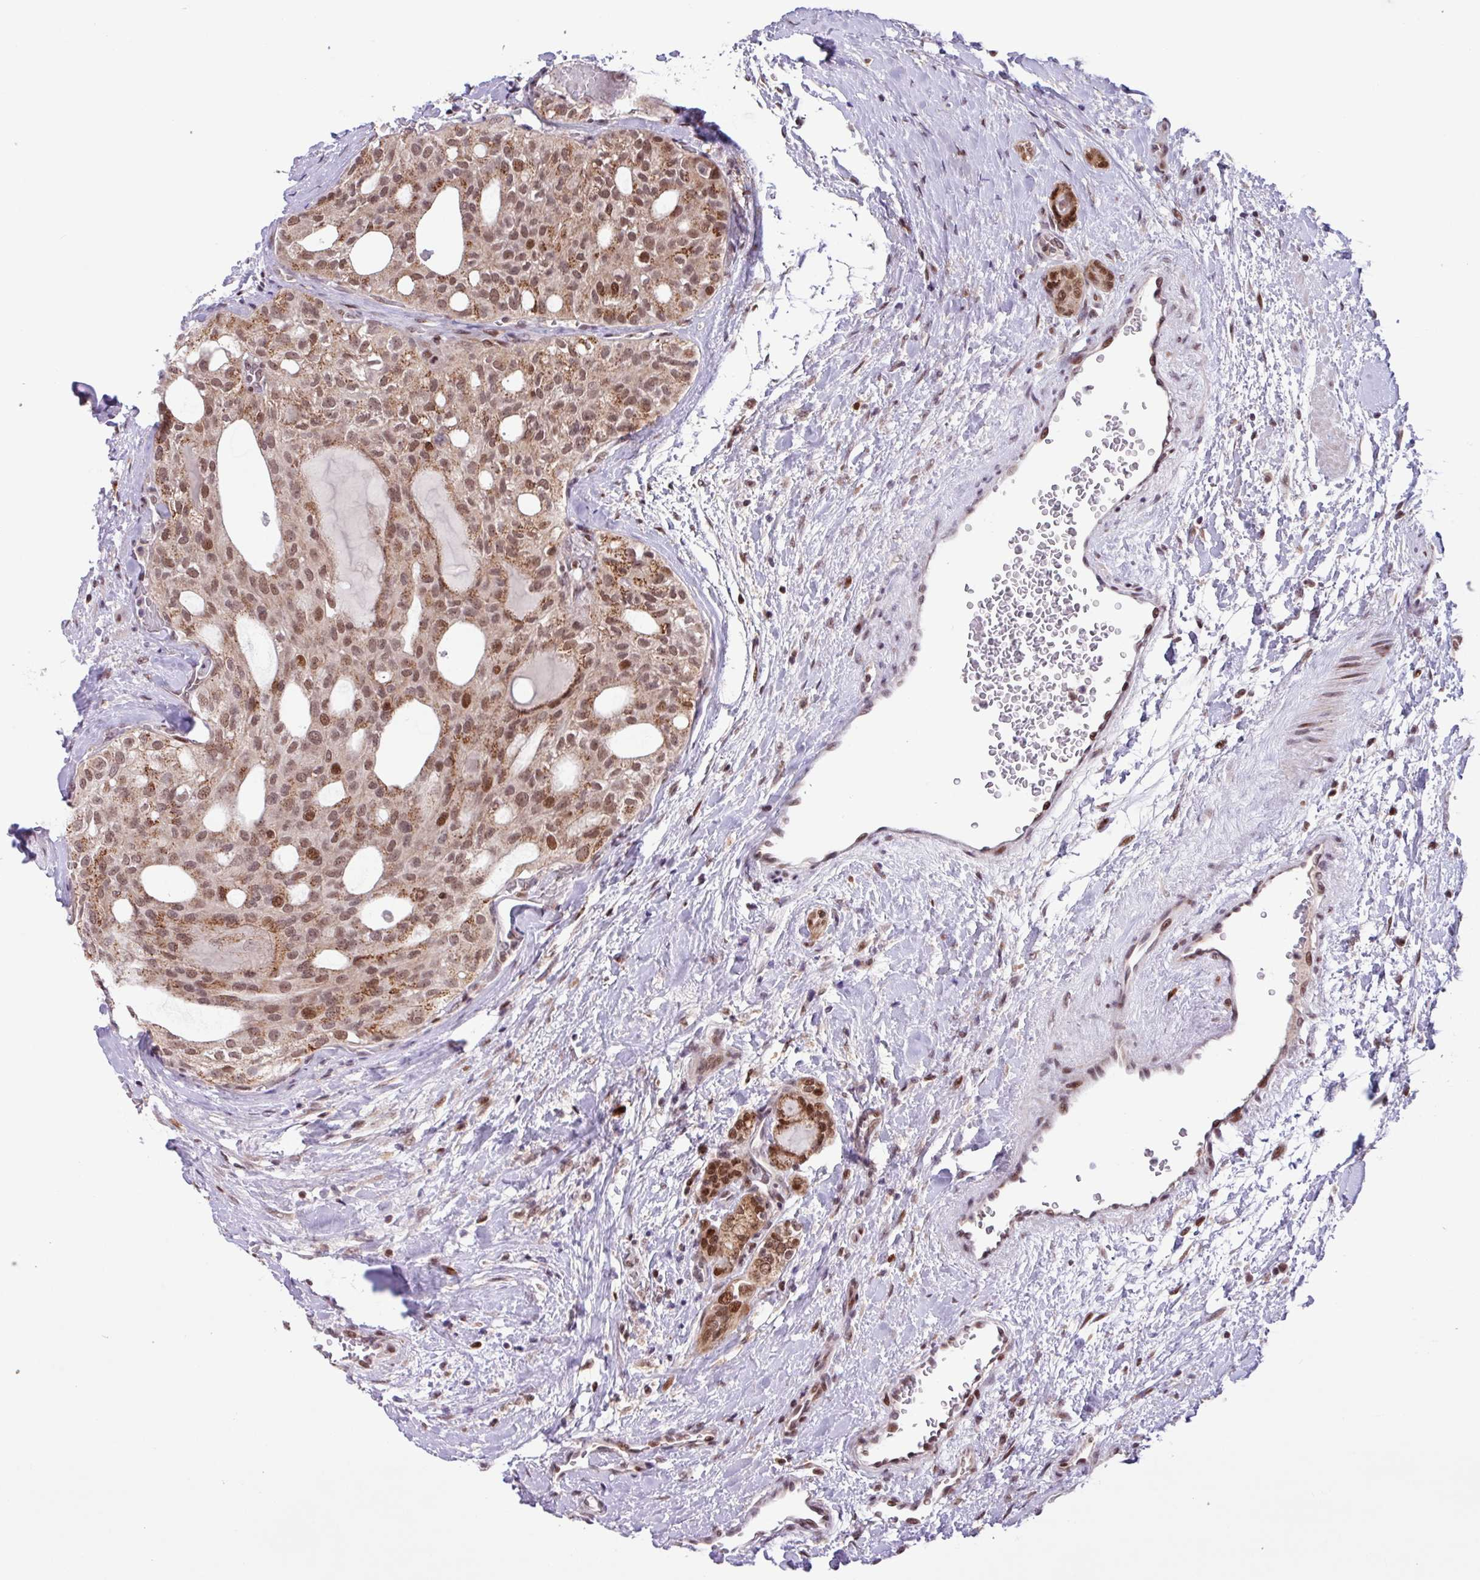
{"staining": {"intensity": "moderate", "quantity": ">75%", "location": "cytoplasmic/membranous,nuclear"}, "tissue": "thyroid cancer", "cell_type": "Tumor cells", "image_type": "cancer", "snomed": [{"axis": "morphology", "description": "Follicular adenoma carcinoma, NOS"}, {"axis": "topography", "description": "Thyroid gland"}], "caption": "The image shows a brown stain indicating the presence of a protein in the cytoplasmic/membranous and nuclear of tumor cells in thyroid cancer.", "gene": "BRD3", "patient": {"sex": "male", "age": 75}}